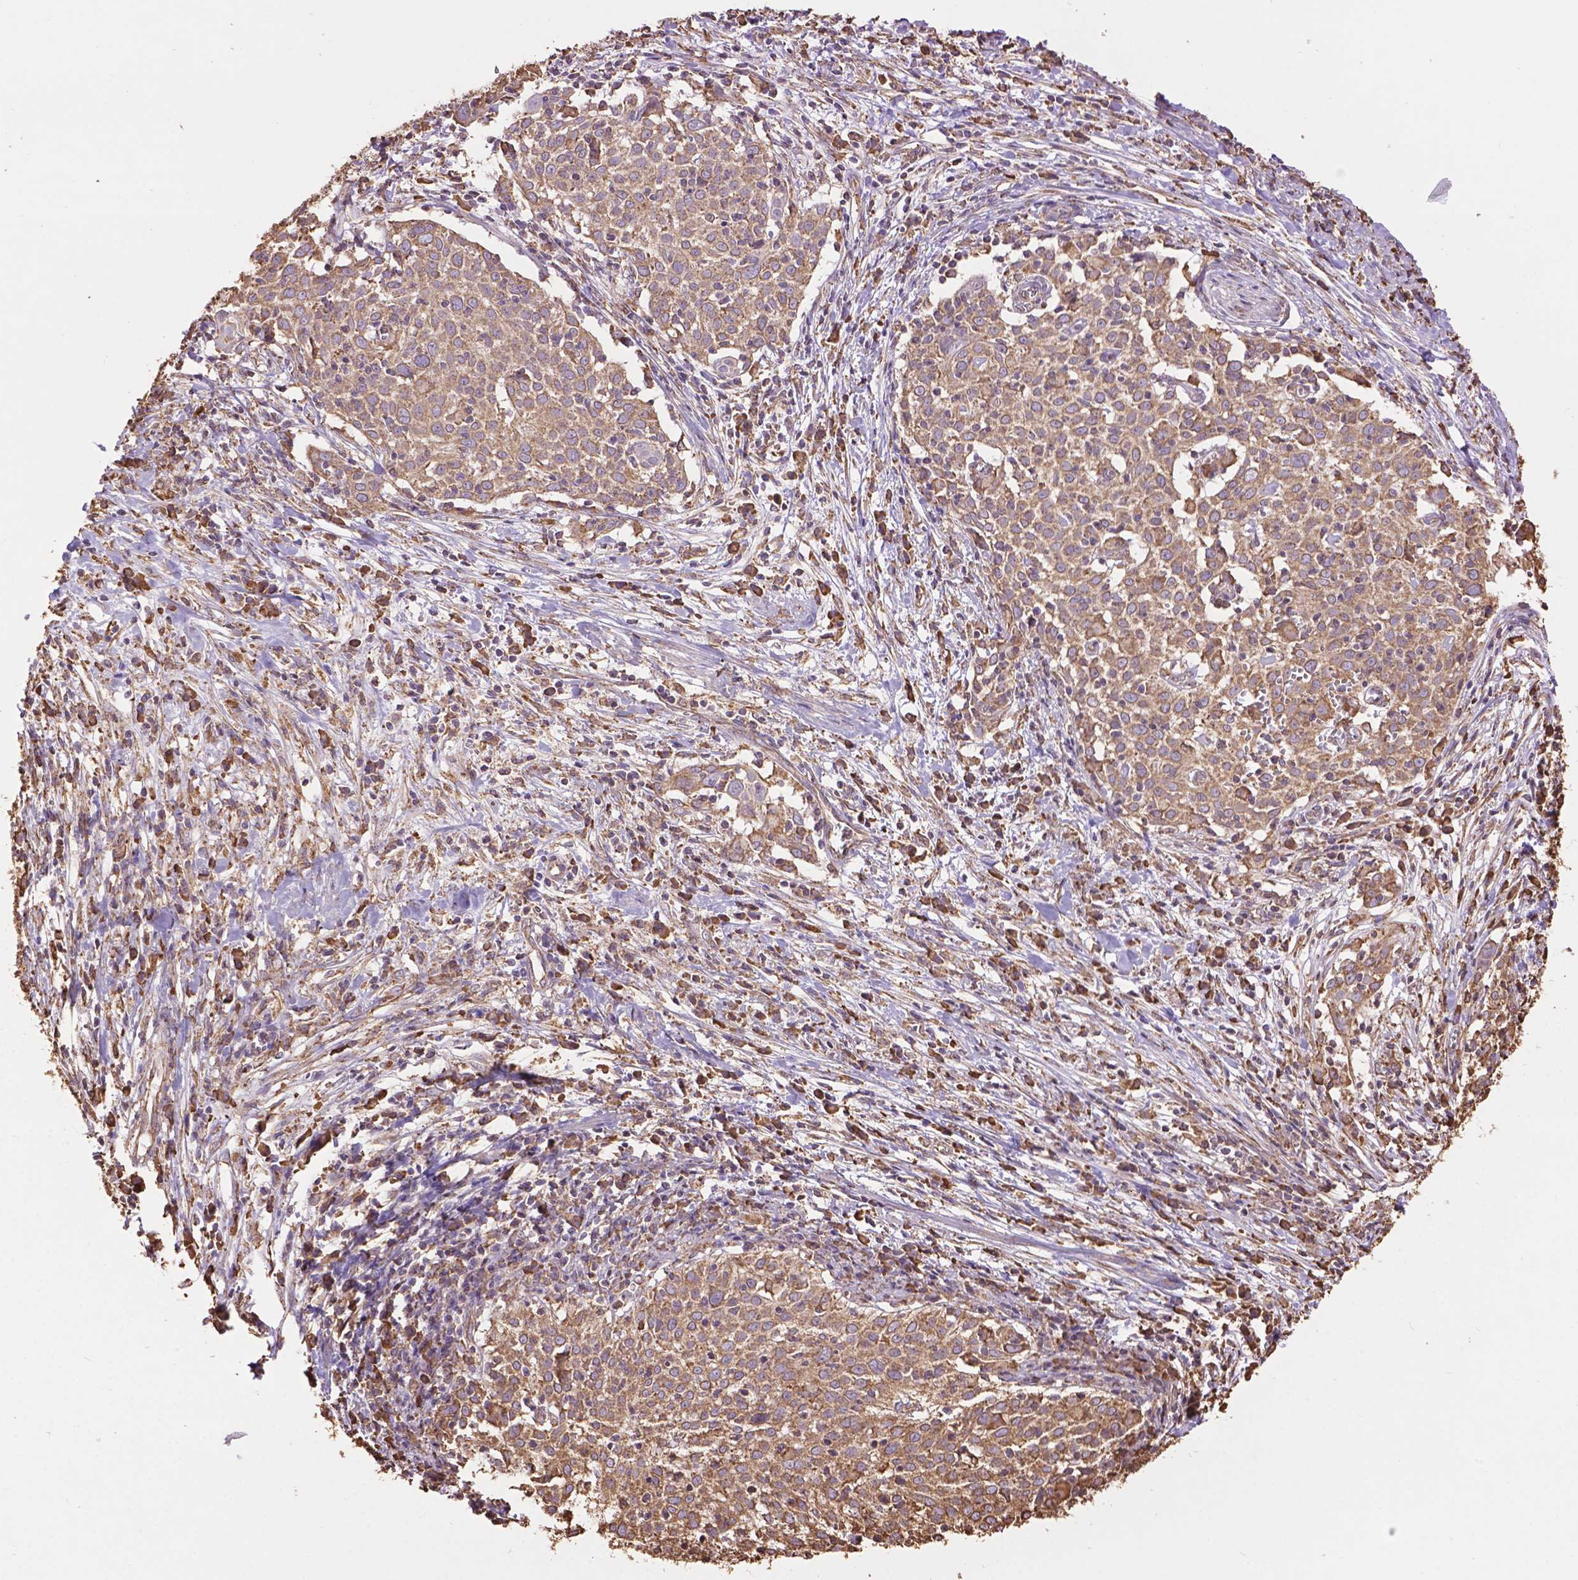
{"staining": {"intensity": "moderate", "quantity": ">75%", "location": "cytoplasmic/membranous"}, "tissue": "cervical cancer", "cell_type": "Tumor cells", "image_type": "cancer", "snomed": [{"axis": "morphology", "description": "Squamous cell carcinoma, NOS"}, {"axis": "topography", "description": "Cervix"}], "caption": "Protein expression analysis of cervical cancer (squamous cell carcinoma) displays moderate cytoplasmic/membranous expression in about >75% of tumor cells.", "gene": "PPP2R5E", "patient": {"sex": "female", "age": 39}}